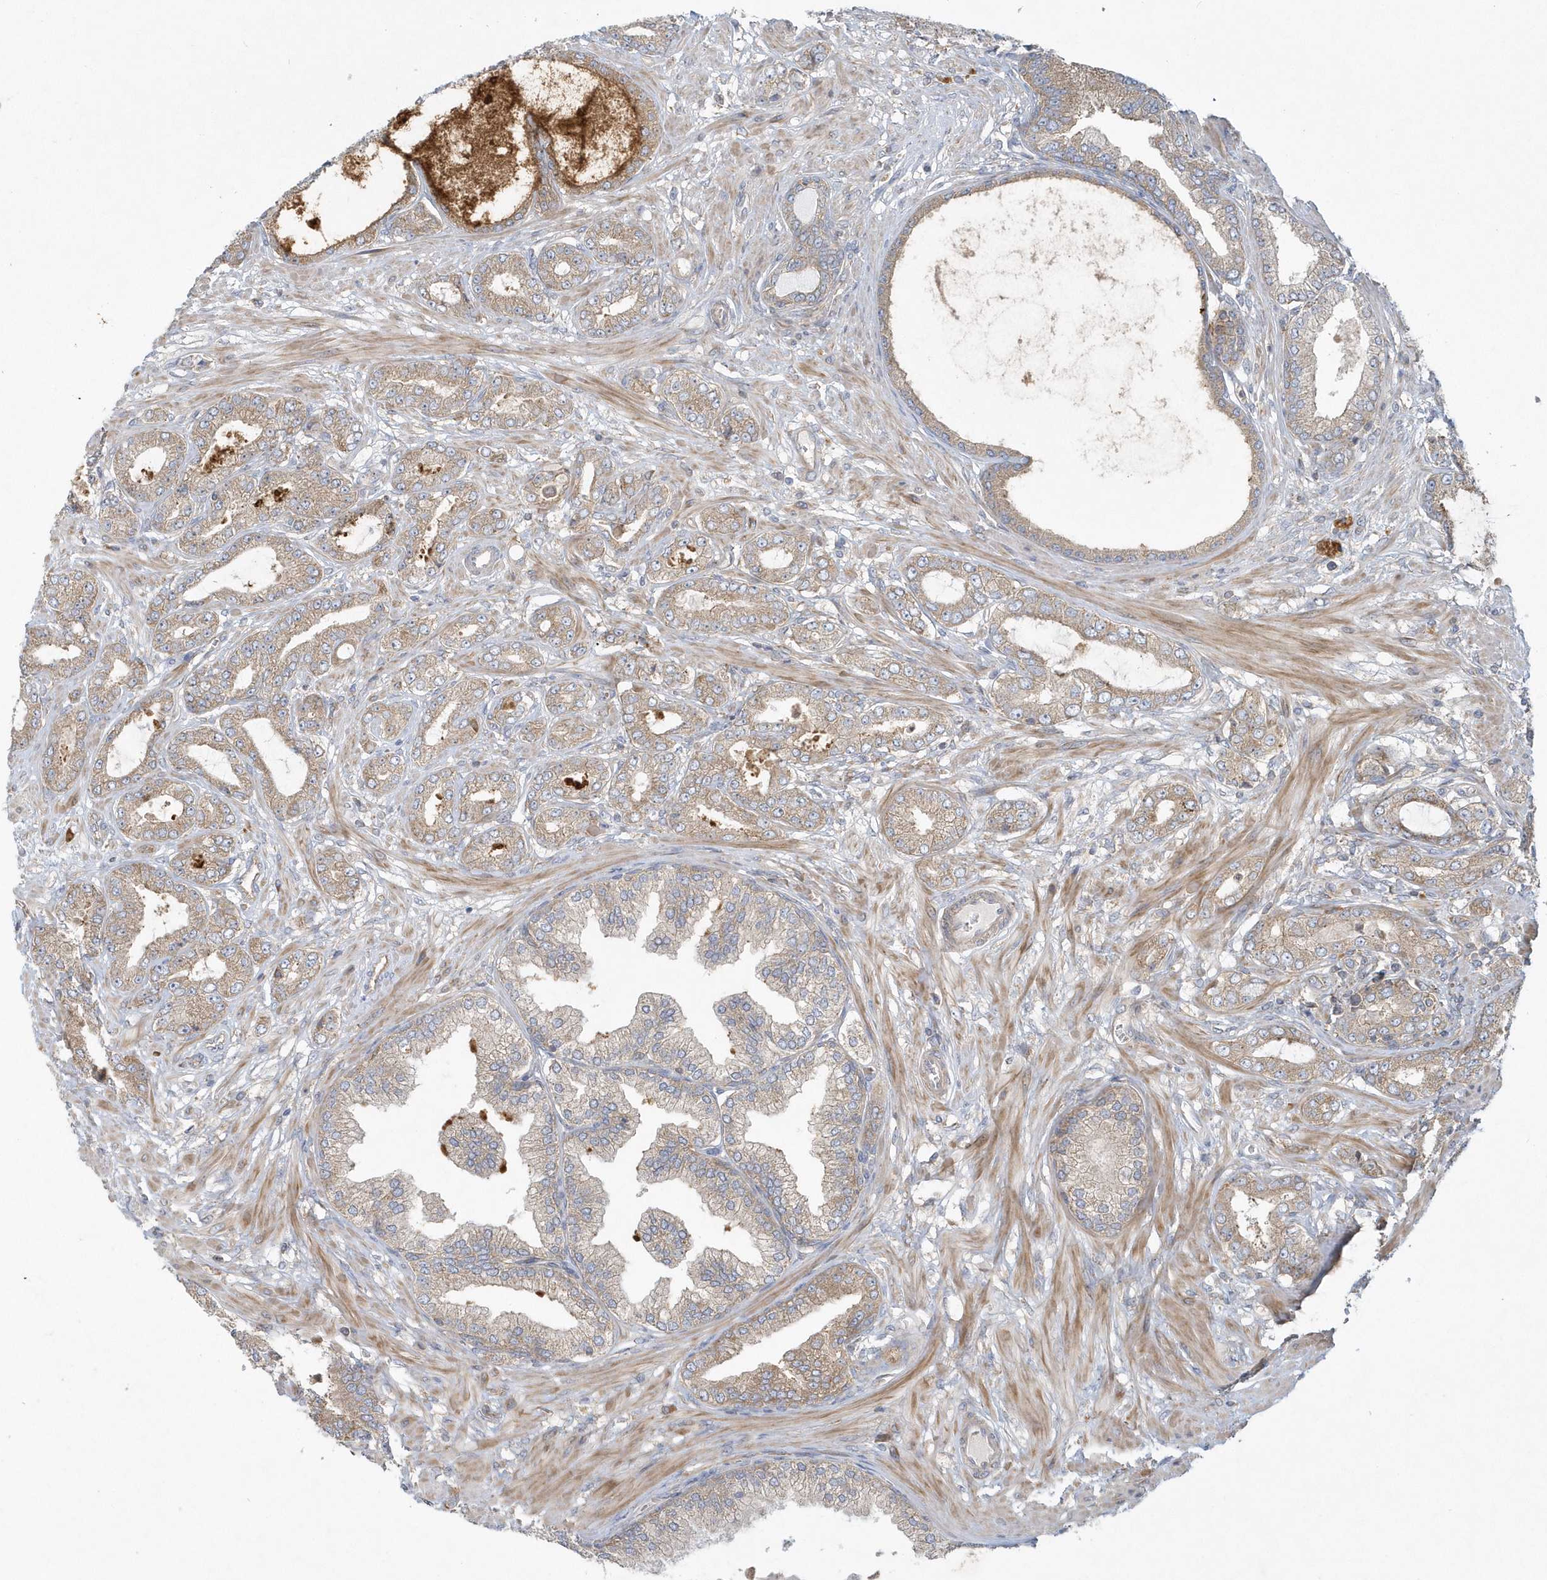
{"staining": {"intensity": "moderate", "quantity": "25%-75%", "location": "cytoplasmic/membranous"}, "tissue": "prostate cancer", "cell_type": "Tumor cells", "image_type": "cancer", "snomed": [{"axis": "morphology", "description": "Adenocarcinoma, Low grade"}, {"axis": "topography", "description": "Prostate"}], "caption": "Tumor cells display medium levels of moderate cytoplasmic/membranous positivity in approximately 25%-75% of cells in prostate adenocarcinoma (low-grade). (IHC, brightfield microscopy, high magnification).", "gene": "CNOT10", "patient": {"sex": "male", "age": 63}}